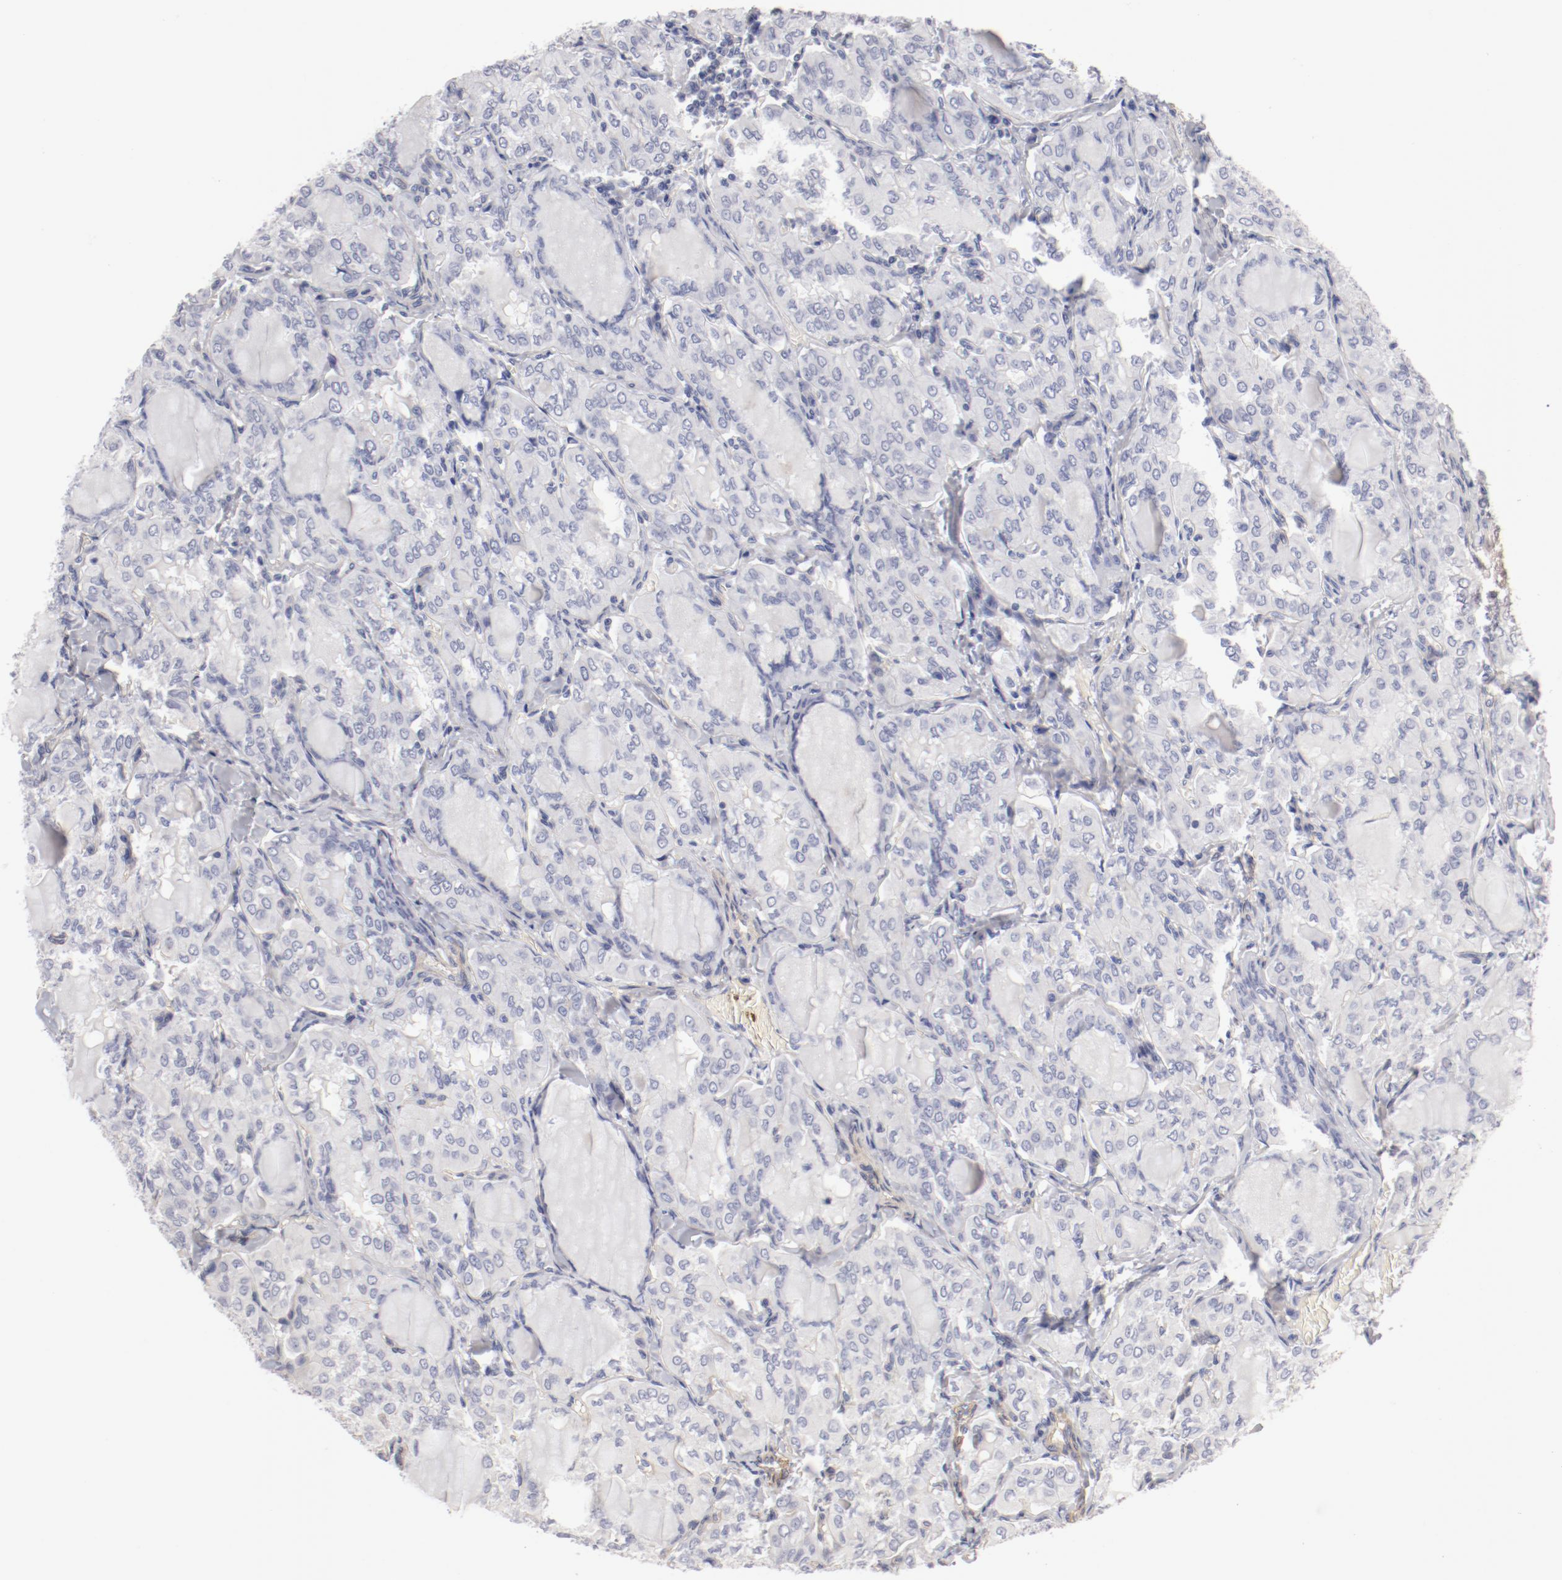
{"staining": {"intensity": "negative", "quantity": "none", "location": "none"}, "tissue": "thyroid cancer", "cell_type": "Tumor cells", "image_type": "cancer", "snomed": [{"axis": "morphology", "description": "Papillary adenocarcinoma, NOS"}, {"axis": "topography", "description": "Thyroid gland"}], "caption": "Thyroid papillary adenocarcinoma stained for a protein using immunohistochemistry (IHC) reveals no expression tumor cells.", "gene": "LAX1", "patient": {"sex": "male", "age": 20}}